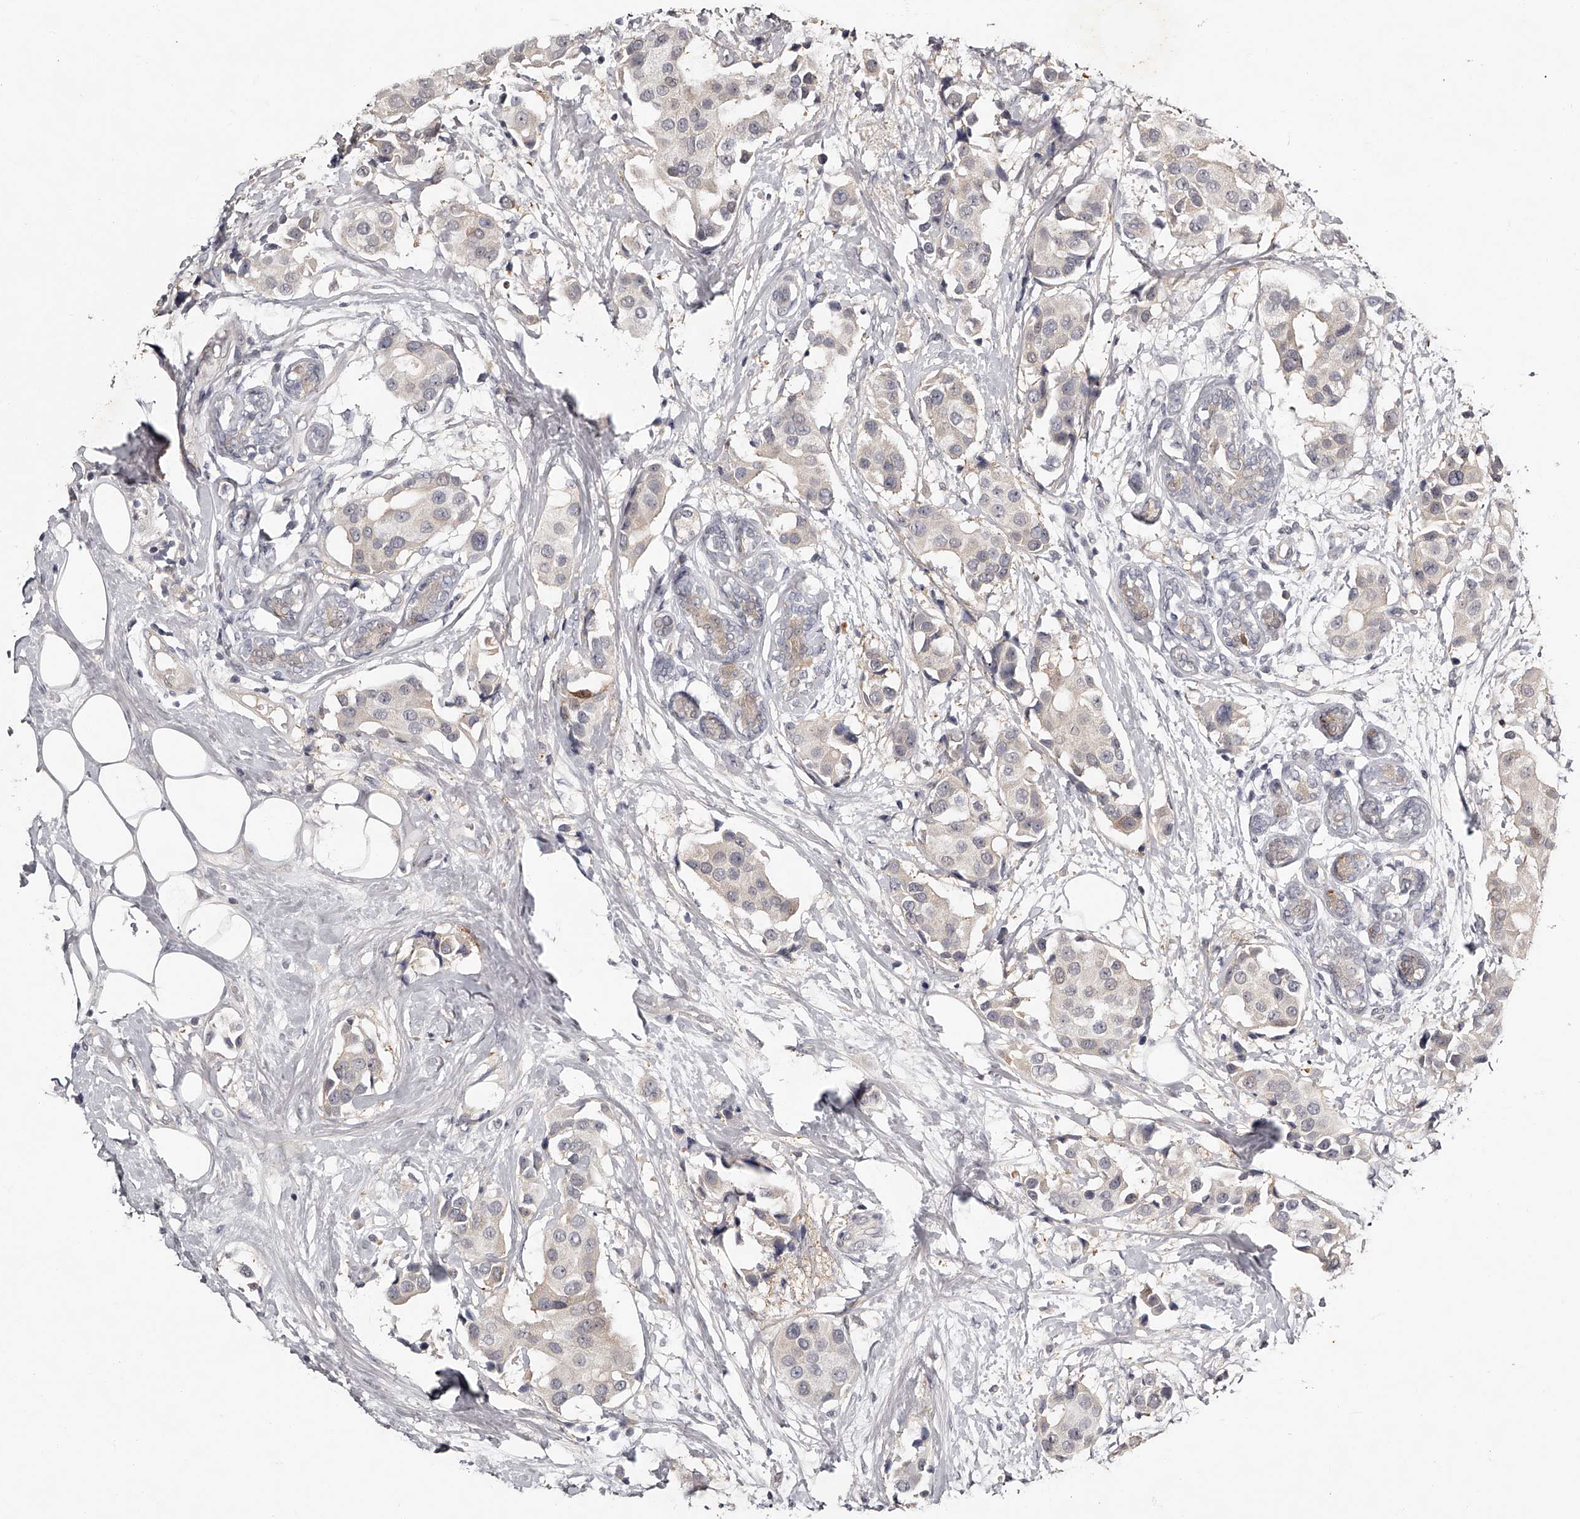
{"staining": {"intensity": "negative", "quantity": "none", "location": "none"}, "tissue": "breast cancer", "cell_type": "Tumor cells", "image_type": "cancer", "snomed": [{"axis": "morphology", "description": "Normal tissue, NOS"}, {"axis": "morphology", "description": "Duct carcinoma"}, {"axis": "topography", "description": "Breast"}], "caption": "Tumor cells show no significant staining in breast intraductal carcinoma.", "gene": "GGCT", "patient": {"sex": "female", "age": 39}}